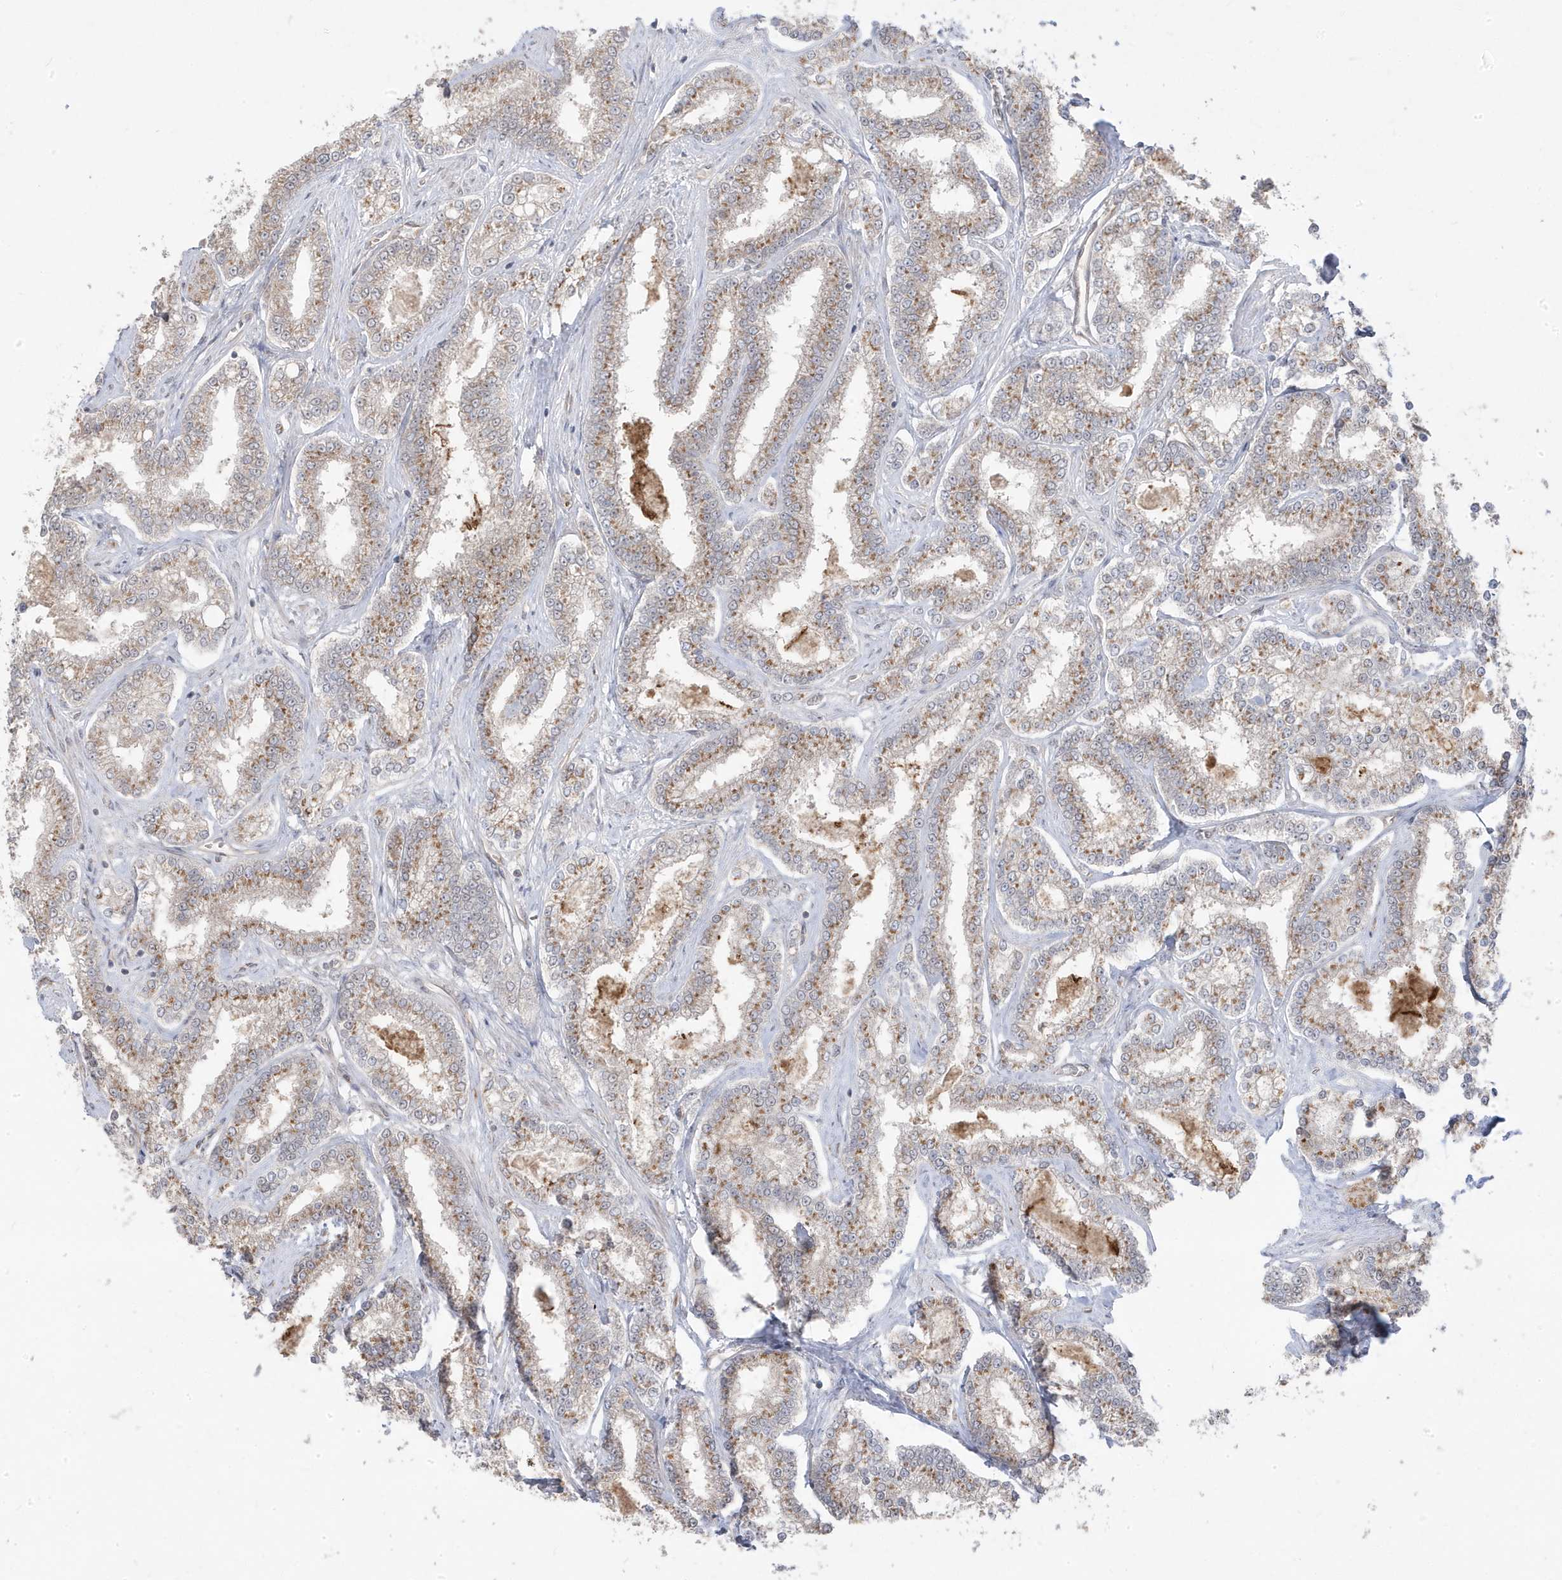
{"staining": {"intensity": "weak", "quantity": ">75%", "location": "cytoplasmic/membranous"}, "tissue": "prostate cancer", "cell_type": "Tumor cells", "image_type": "cancer", "snomed": [{"axis": "morphology", "description": "Normal tissue, NOS"}, {"axis": "morphology", "description": "Adenocarcinoma, High grade"}, {"axis": "topography", "description": "Prostate"}], "caption": "Immunohistochemical staining of human prostate adenocarcinoma (high-grade) shows low levels of weak cytoplasmic/membranous staining in approximately >75% of tumor cells.", "gene": "DNAJC12", "patient": {"sex": "male", "age": 83}}